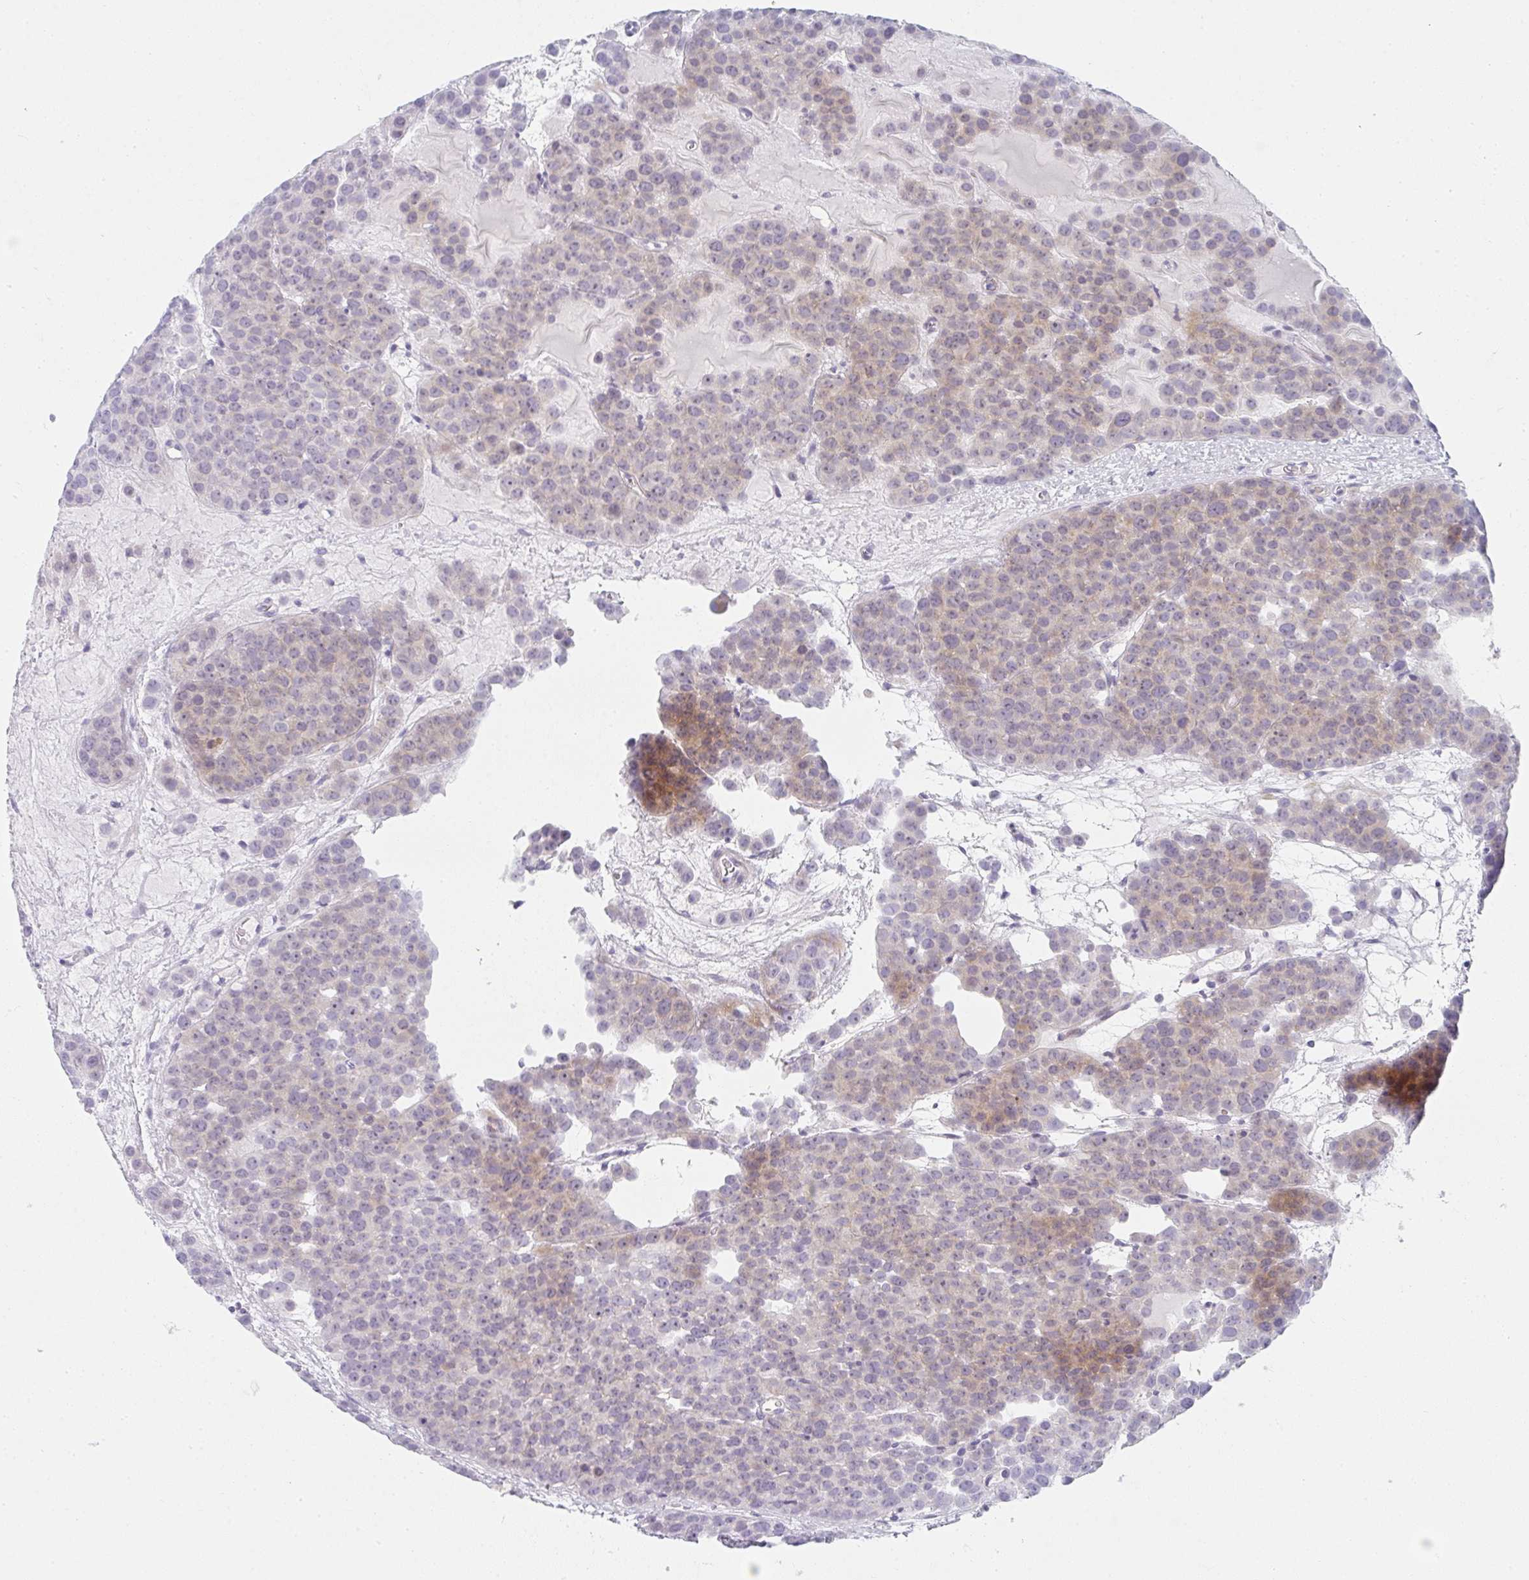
{"staining": {"intensity": "moderate", "quantity": "25%-75%", "location": "cytoplasmic/membranous"}, "tissue": "testis cancer", "cell_type": "Tumor cells", "image_type": "cancer", "snomed": [{"axis": "morphology", "description": "Seminoma, NOS"}, {"axis": "topography", "description": "Testis"}], "caption": "Immunohistochemistry staining of seminoma (testis), which exhibits medium levels of moderate cytoplasmic/membranous expression in about 25%-75% of tumor cells indicating moderate cytoplasmic/membranous protein positivity. The staining was performed using DAB (brown) for protein detection and nuclei were counterstained in hematoxylin (blue).", "gene": "NEU2", "patient": {"sex": "male", "age": 71}}